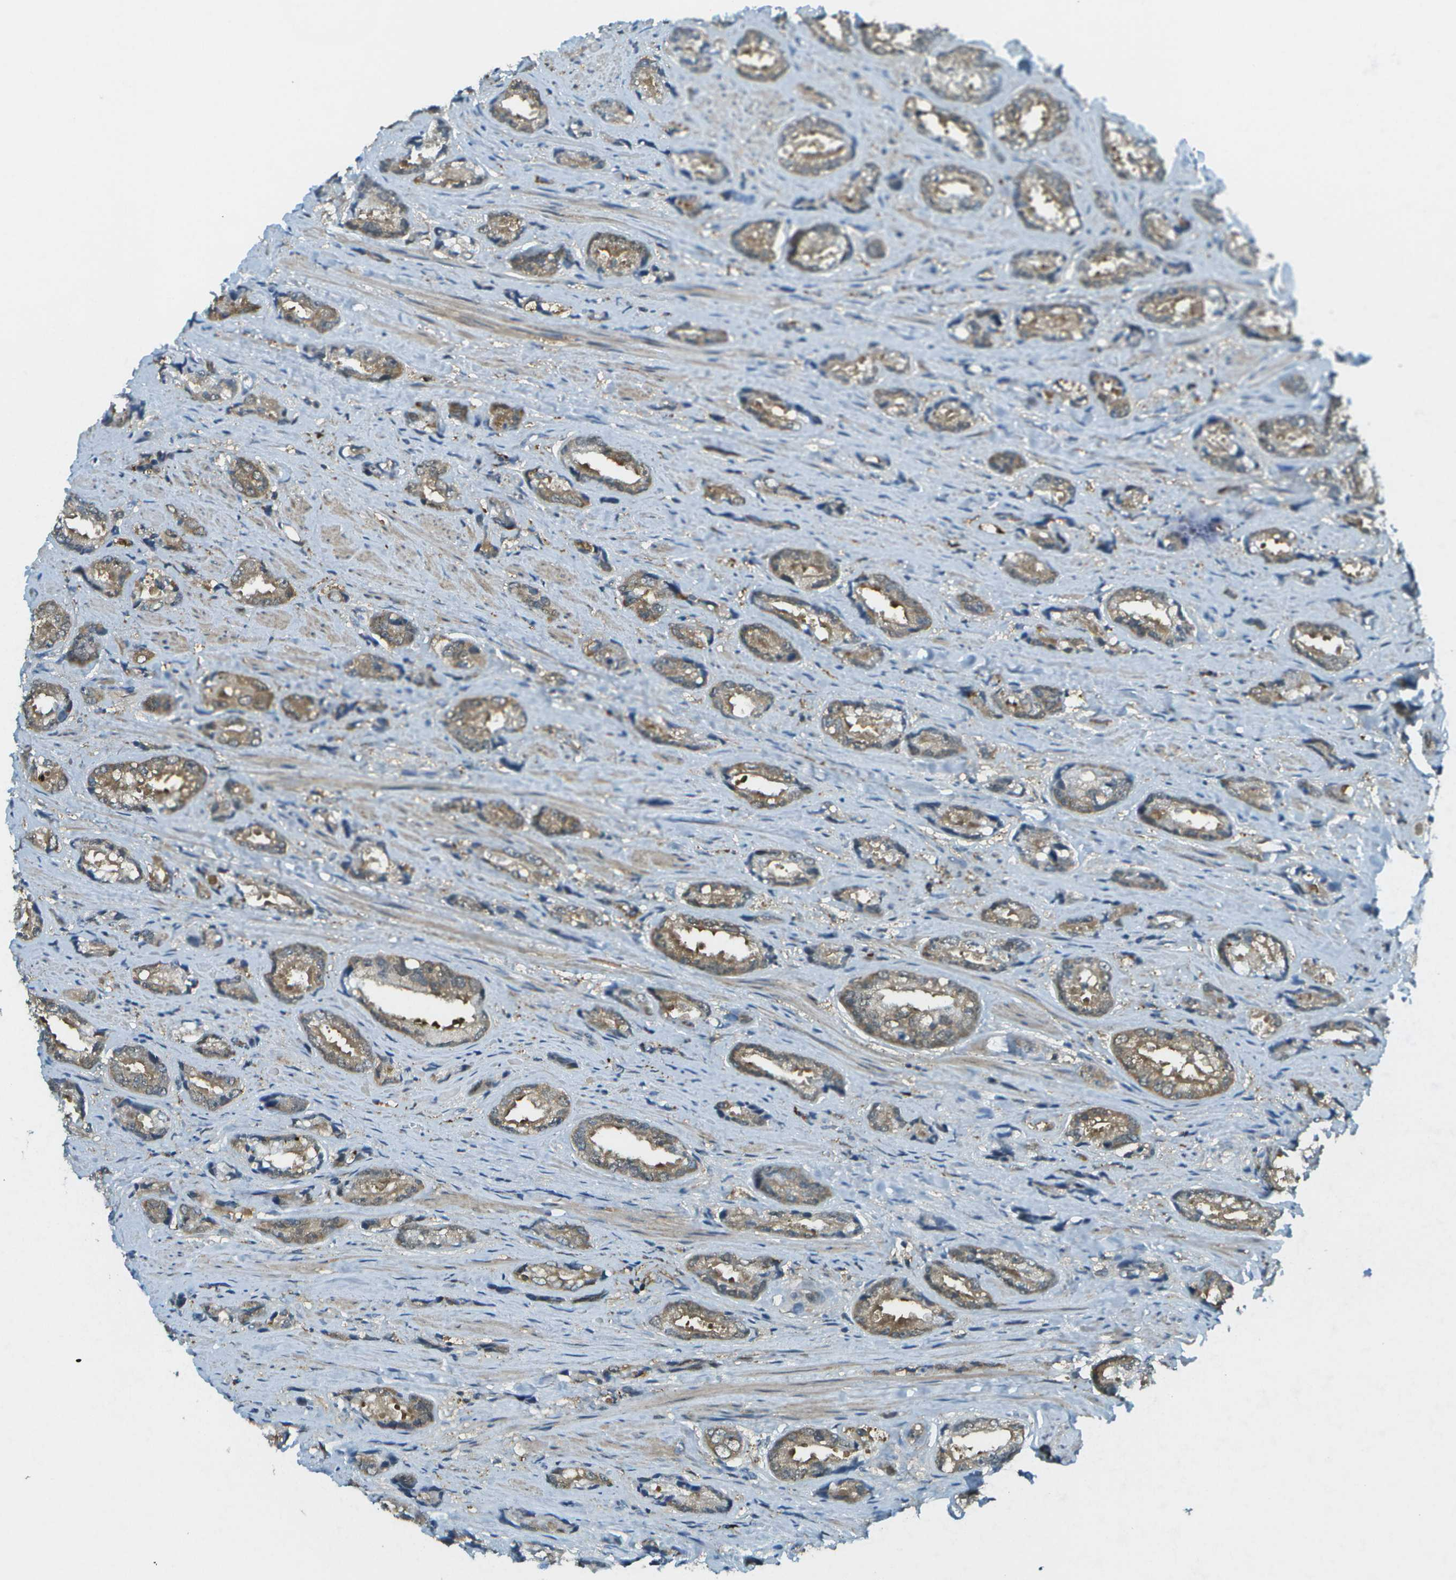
{"staining": {"intensity": "weak", "quantity": ">75%", "location": "cytoplasmic/membranous"}, "tissue": "prostate cancer", "cell_type": "Tumor cells", "image_type": "cancer", "snomed": [{"axis": "morphology", "description": "Adenocarcinoma, High grade"}, {"axis": "topography", "description": "Prostate"}], "caption": "Protein staining reveals weak cytoplasmic/membranous expression in about >75% of tumor cells in prostate cancer. The protein is stained brown, and the nuclei are stained in blue (DAB IHC with brightfield microscopy, high magnification).", "gene": "CDH23", "patient": {"sex": "male", "age": 61}}